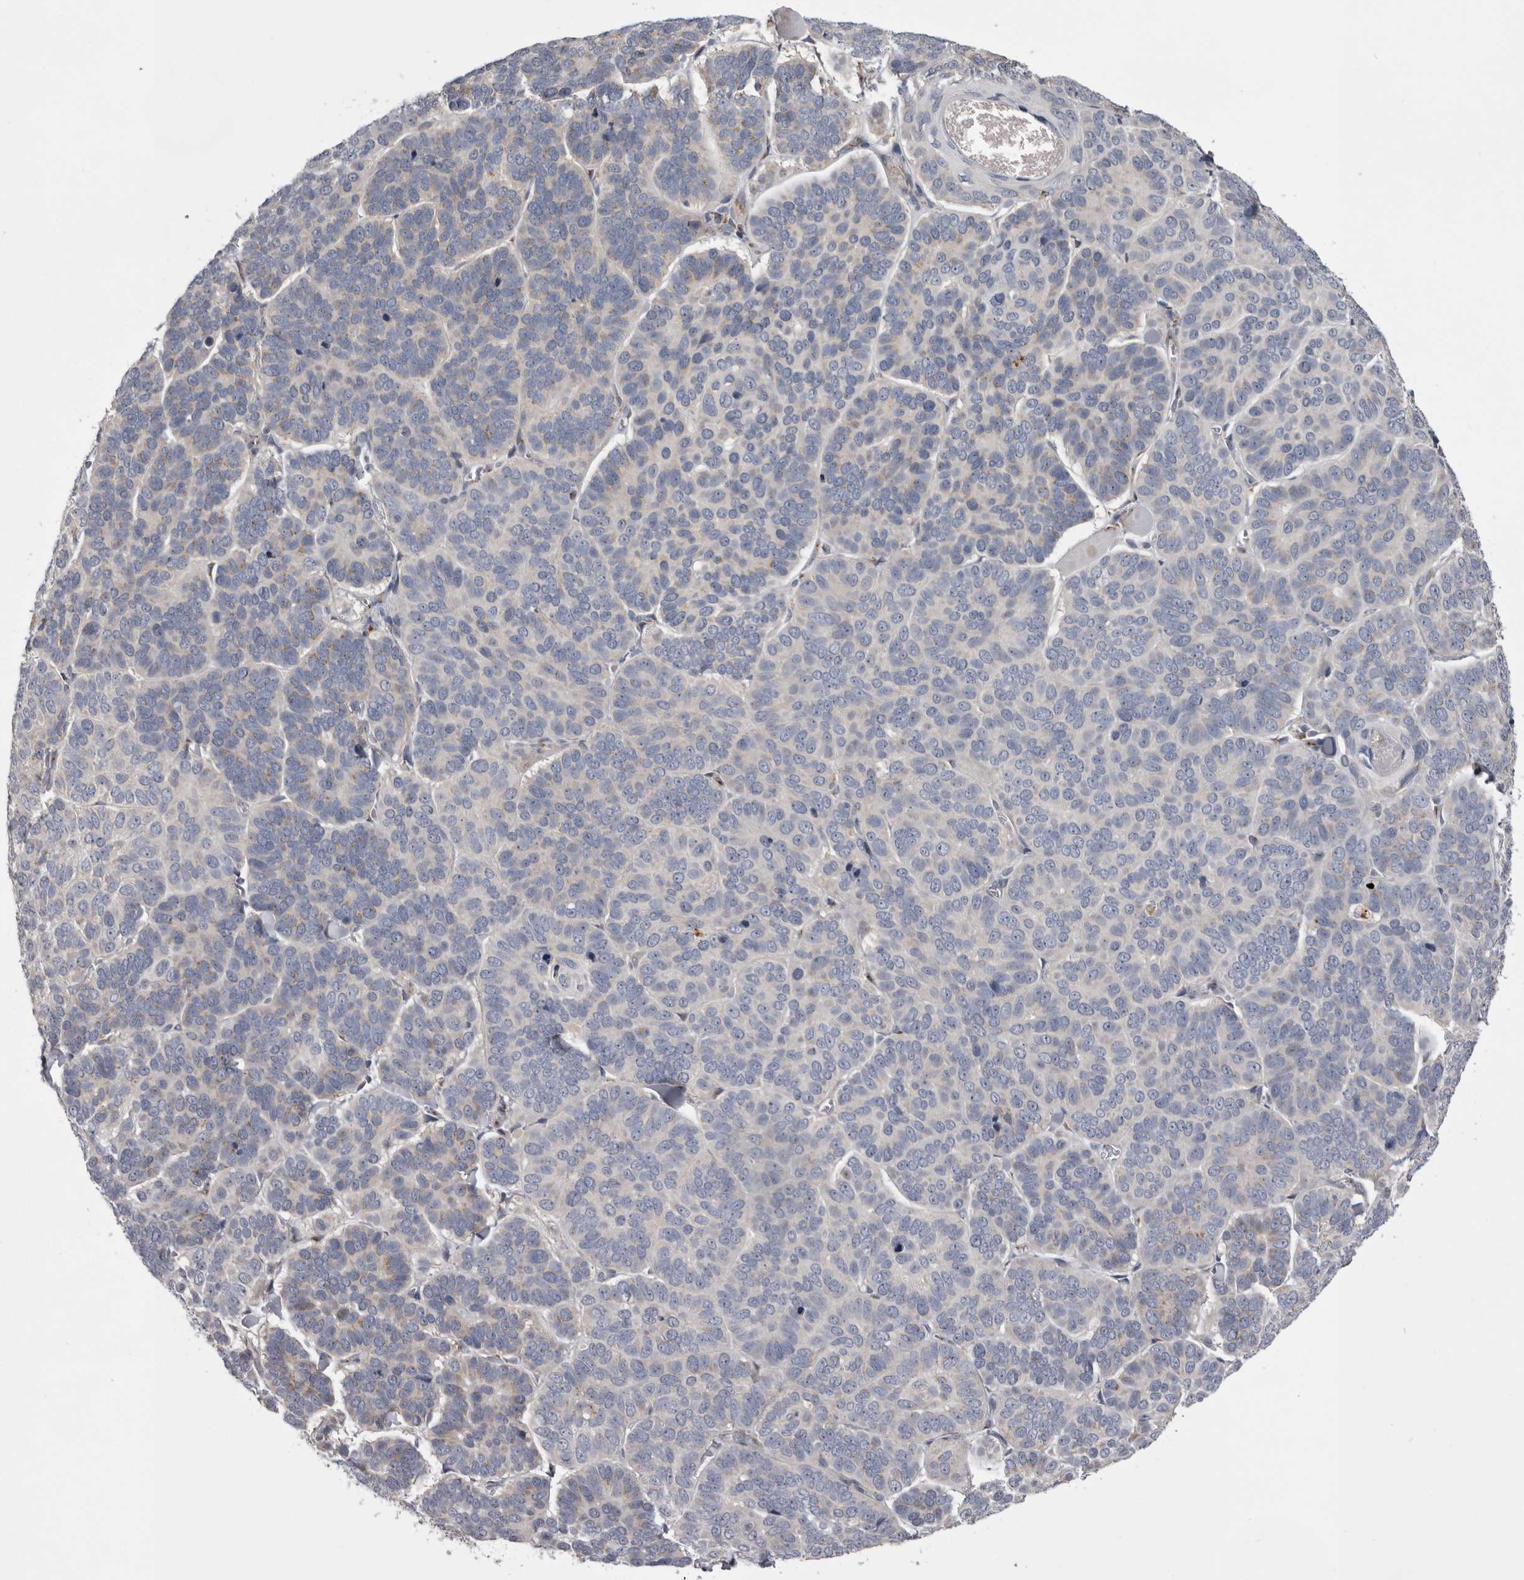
{"staining": {"intensity": "weak", "quantity": "<25%", "location": "cytoplasmic/membranous"}, "tissue": "skin cancer", "cell_type": "Tumor cells", "image_type": "cancer", "snomed": [{"axis": "morphology", "description": "Basal cell carcinoma"}, {"axis": "topography", "description": "Skin"}], "caption": "Tumor cells show no significant protein staining in skin cancer (basal cell carcinoma).", "gene": "WDR47", "patient": {"sex": "male", "age": 62}}